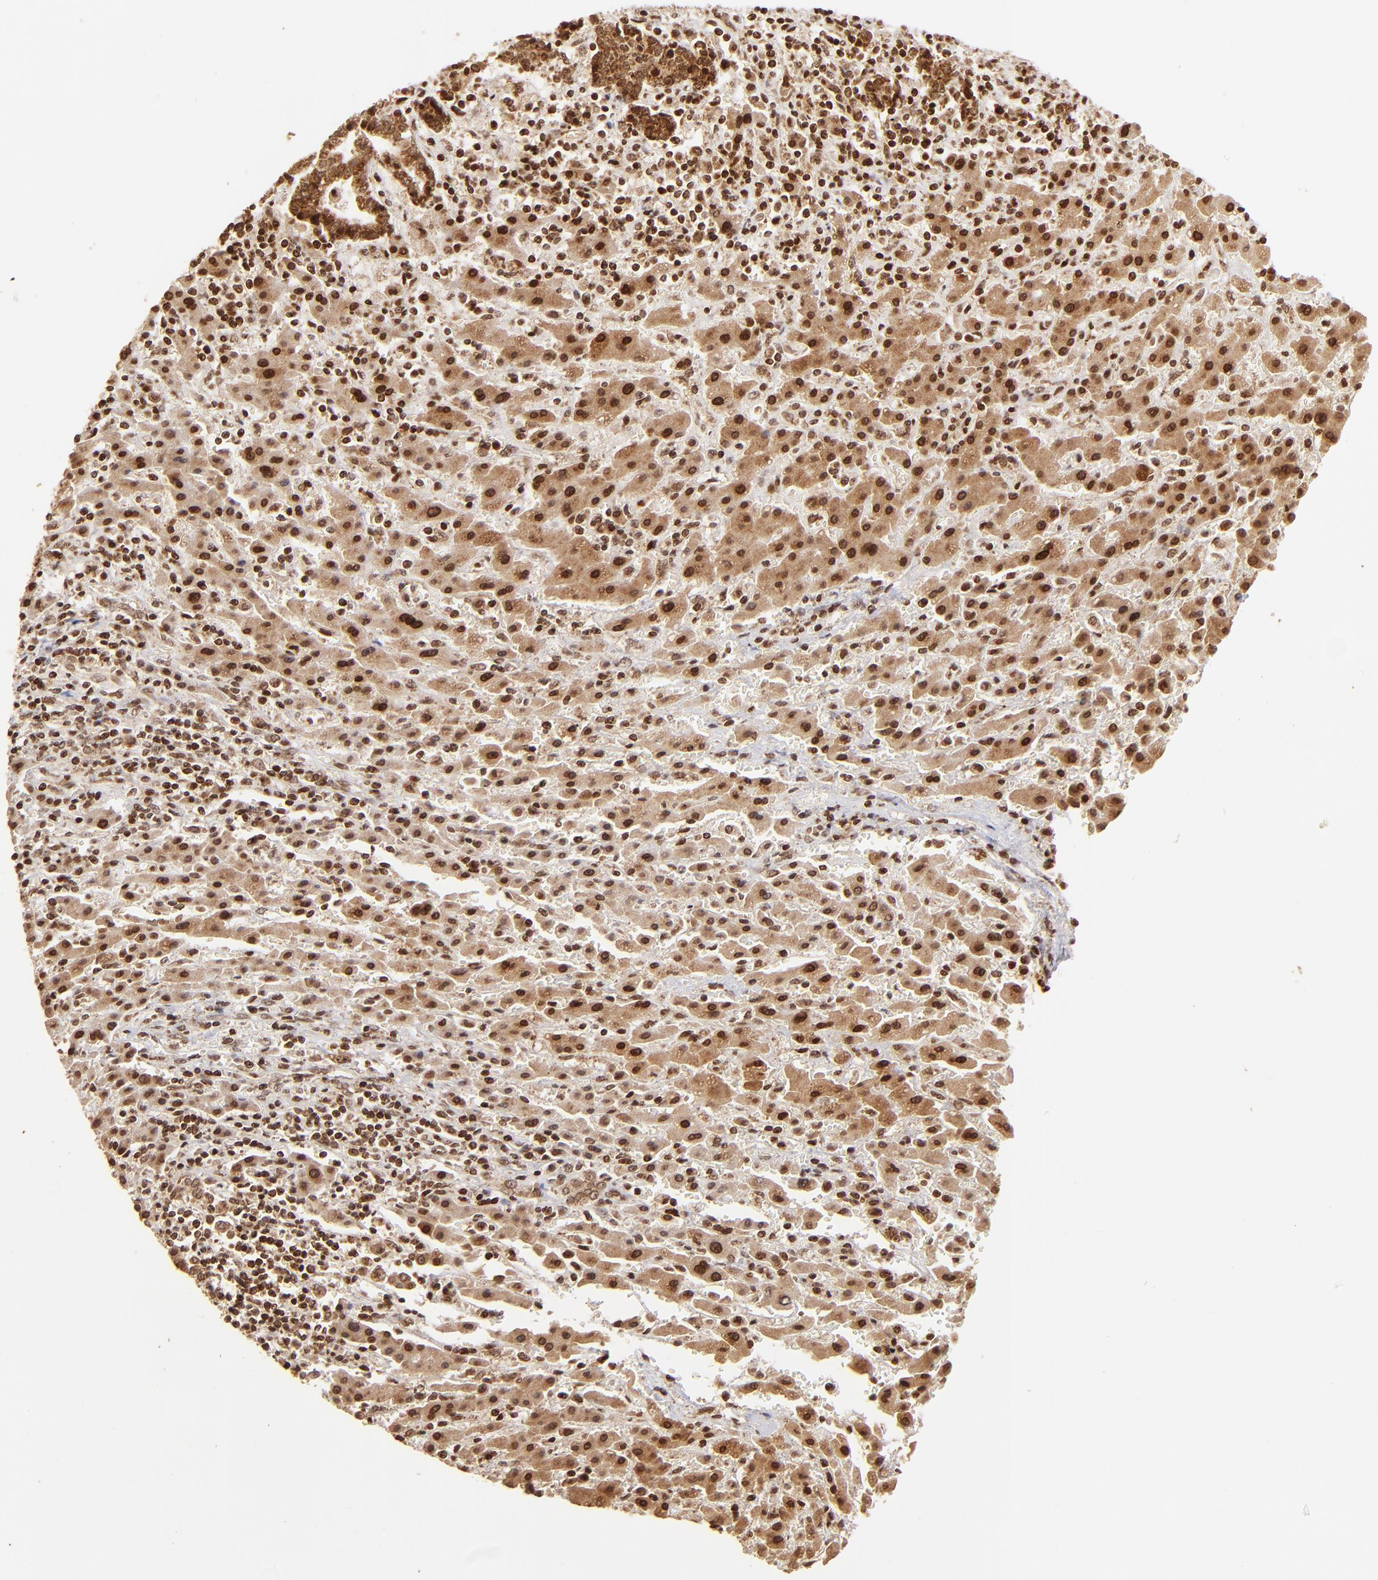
{"staining": {"intensity": "strong", "quantity": ">75%", "location": "cytoplasmic/membranous"}, "tissue": "liver cancer", "cell_type": "Tumor cells", "image_type": "cancer", "snomed": [{"axis": "morphology", "description": "Cholangiocarcinoma"}, {"axis": "topography", "description": "Liver"}], "caption": "Immunohistochemical staining of liver cancer demonstrates high levels of strong cytoplasmic/membranous staining in approximately >75% of tumor cells.", "gene": "MED15", "patient": {"sex": "male", "age": 57}}